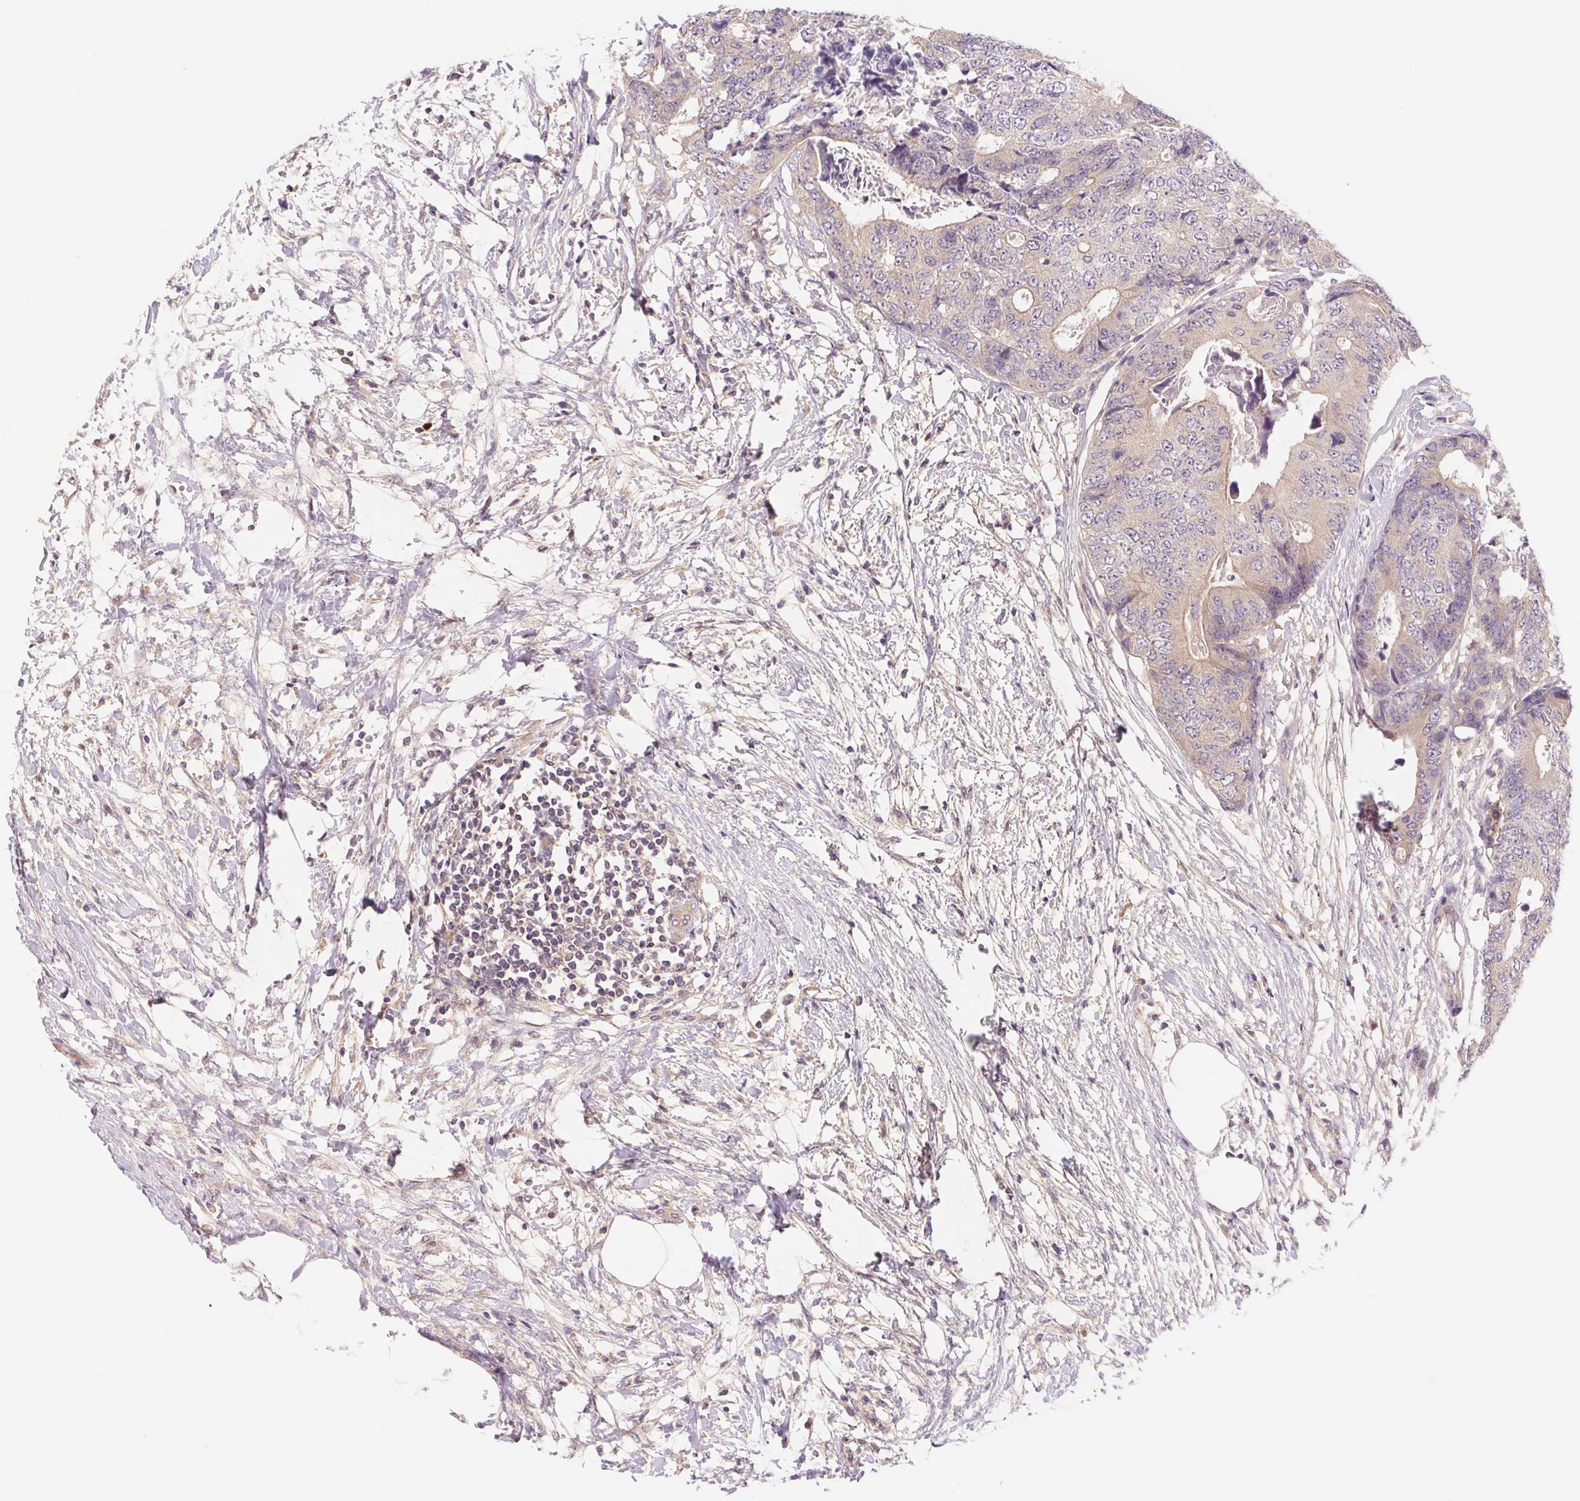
{"staining": {"intensity": "weak", "quantity": "<25%", "location": "cytoplasmic/membranous"}, "tissue": "colorectal cancer", "cell_type": "Tumor cells", "image_type": "cancer", "snomed": [{"axis": "morphology", "description": "Adenocarcinoma, NOS"}, {"axis": "topography", "description": "Colon"}], "caption": "Tumor cells show no significant protein staining in colorectal cancer (adenocarcinoma).", "gene": "PRKAA1", "patient": {"sex": "female", "age": 48}}